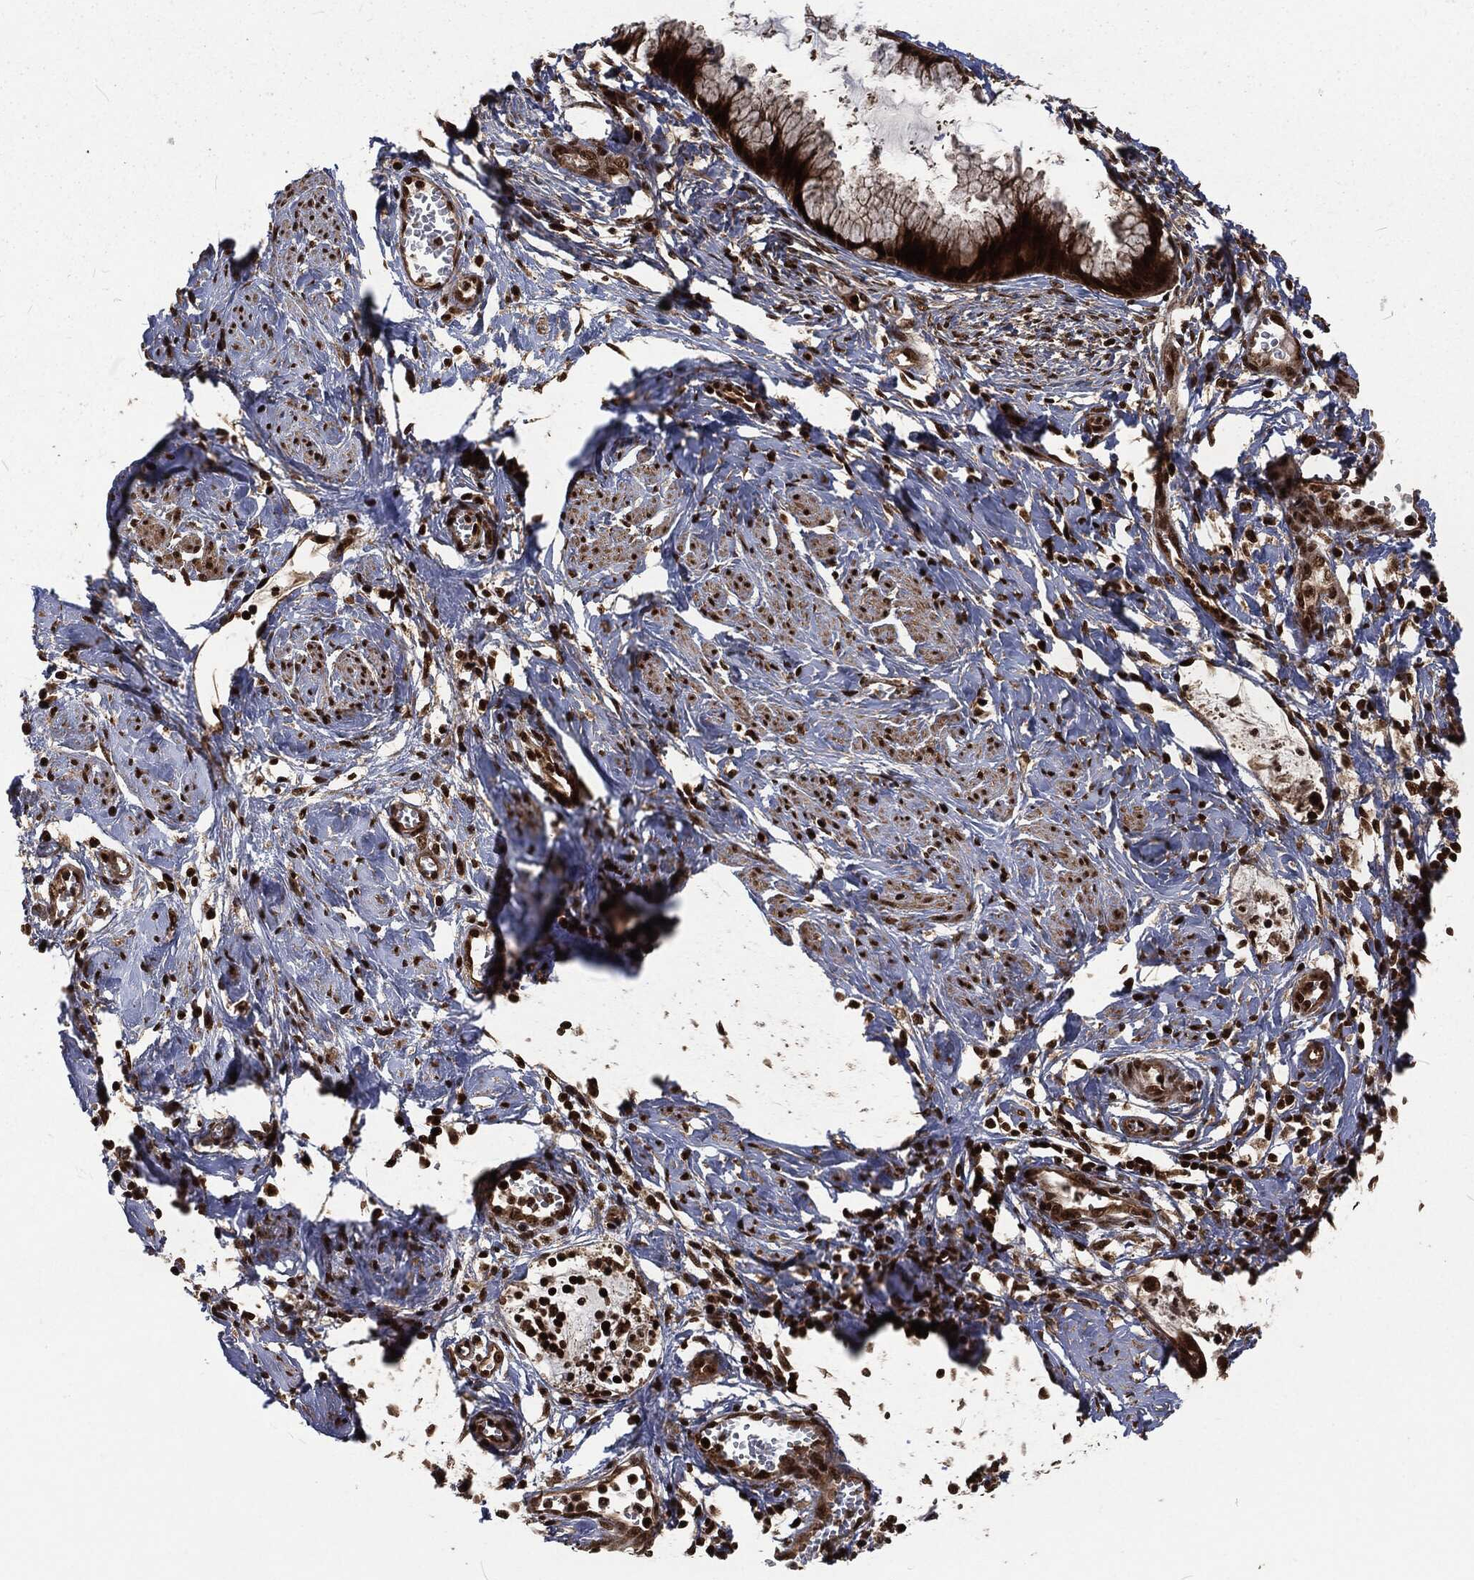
{"staining": {"intensity": "strong", "quantity": ">75%", "location": "nuclear"}, "tissue": "cervical cancer", "cell_type": "Tumor cells", "image_type": "cancer", "snomed": [{"axis": "morphology", "description": "Adenocarcinoma, NOS"}, {"axis": "topography", "description": "Cervix"}], "caption": "Protein staining by immunohistochemistry demonstrates strong nuclear positivity in about >75% of tumor cells in cervical cancer. The staining was performed using DAB, with brown indicating positive protein expression. Nuclei are stained blue with hematoxylin.", "gene": "NGRN", "patient": {"sex": "female", "age": 44}}